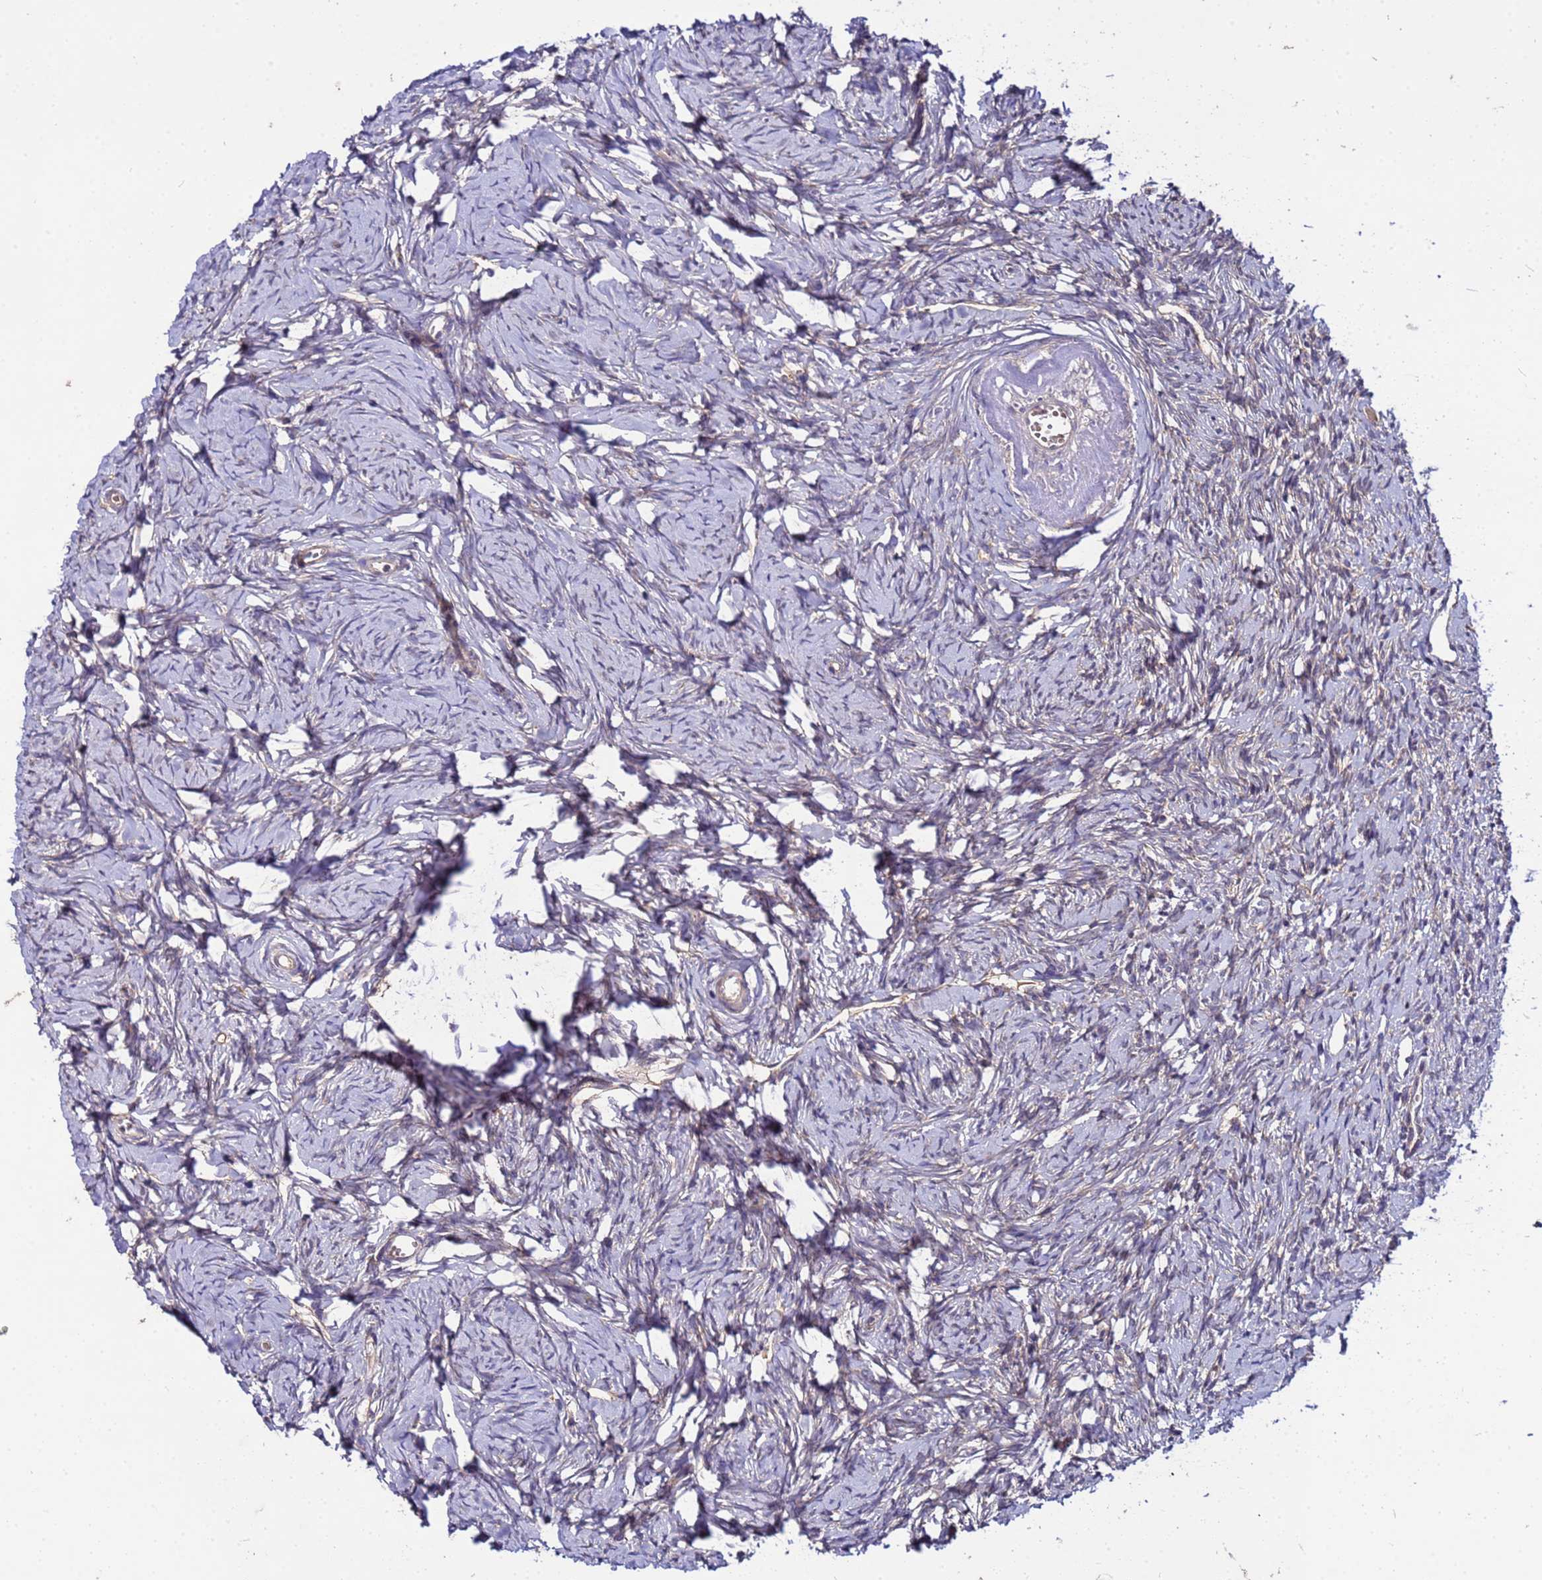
{"staining": {"intensity": "weak", "quantity": ">75%", "location": "cytoplasmic/membranous"}, "tissue": "ovary", "cell_type": "Follicle cells", "image_type": "normal", "snomed": [{"axis": "morphology", "description": "Normal tissue, NOS"}, {"axis": "topography", "description": "Ovary"}], "caption": "Protein positivity by immunohistochemistry (IHC) displays weak cytoplasmic/membranous expression in about >75% of follicle cells in normal ovary. (Brightfield microscopy of DAB IHC at high magnification).", "gene": "GSPT2", "patient": {"sex": "female", "age": 51}}